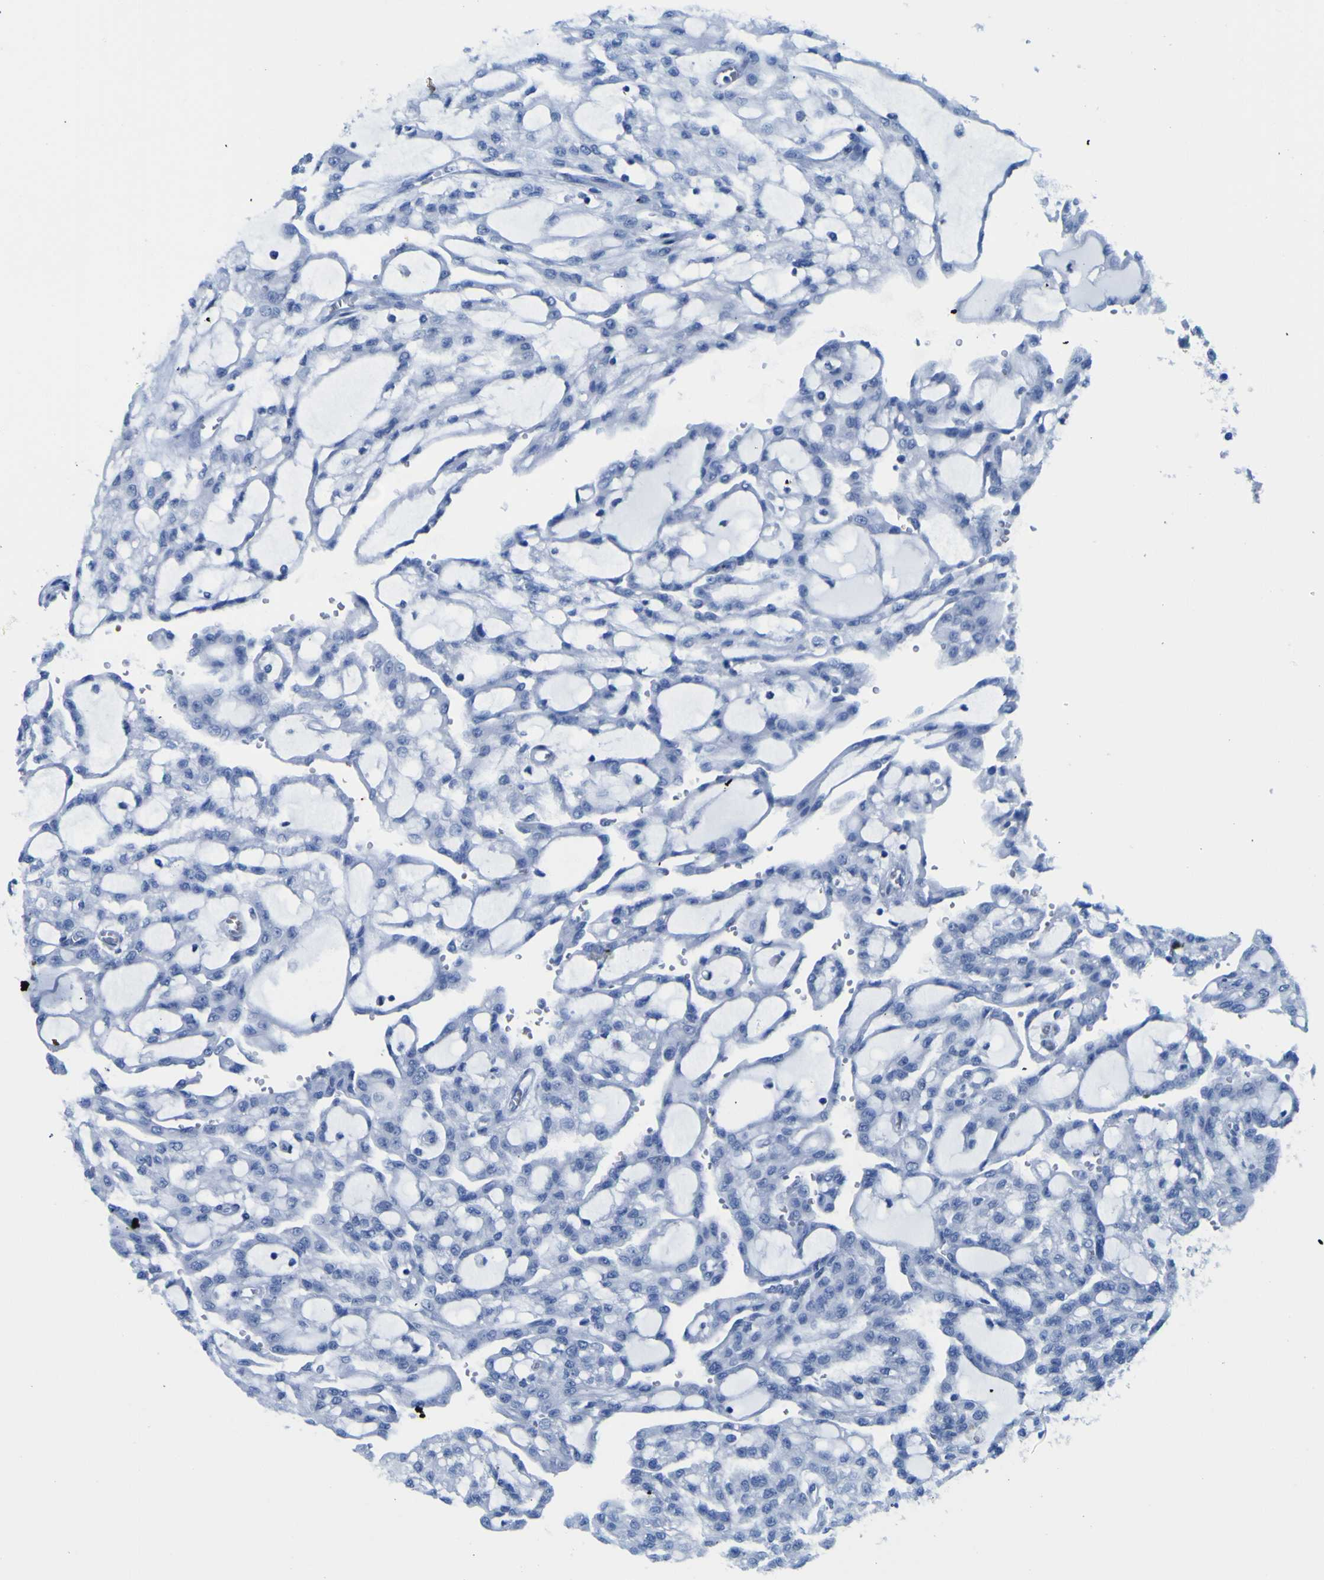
{"staining": {"intensity": "negative", "quantity": "none", "location": "none"}, "tissue": "renal cancer", "cell_type": "Tumor cells", "image_type": "cancer", "snomed": [{"axis": "morphology", "description": "Adenocarcinoma, NOS"}, {"axis": "topography", "description": "Kidney"}], "caption": "Tumor cells are negative for protein expression in human renal adenocarcinoma.", "gene": "DACH1", "patient": {"sex": "male", "age": 63}}